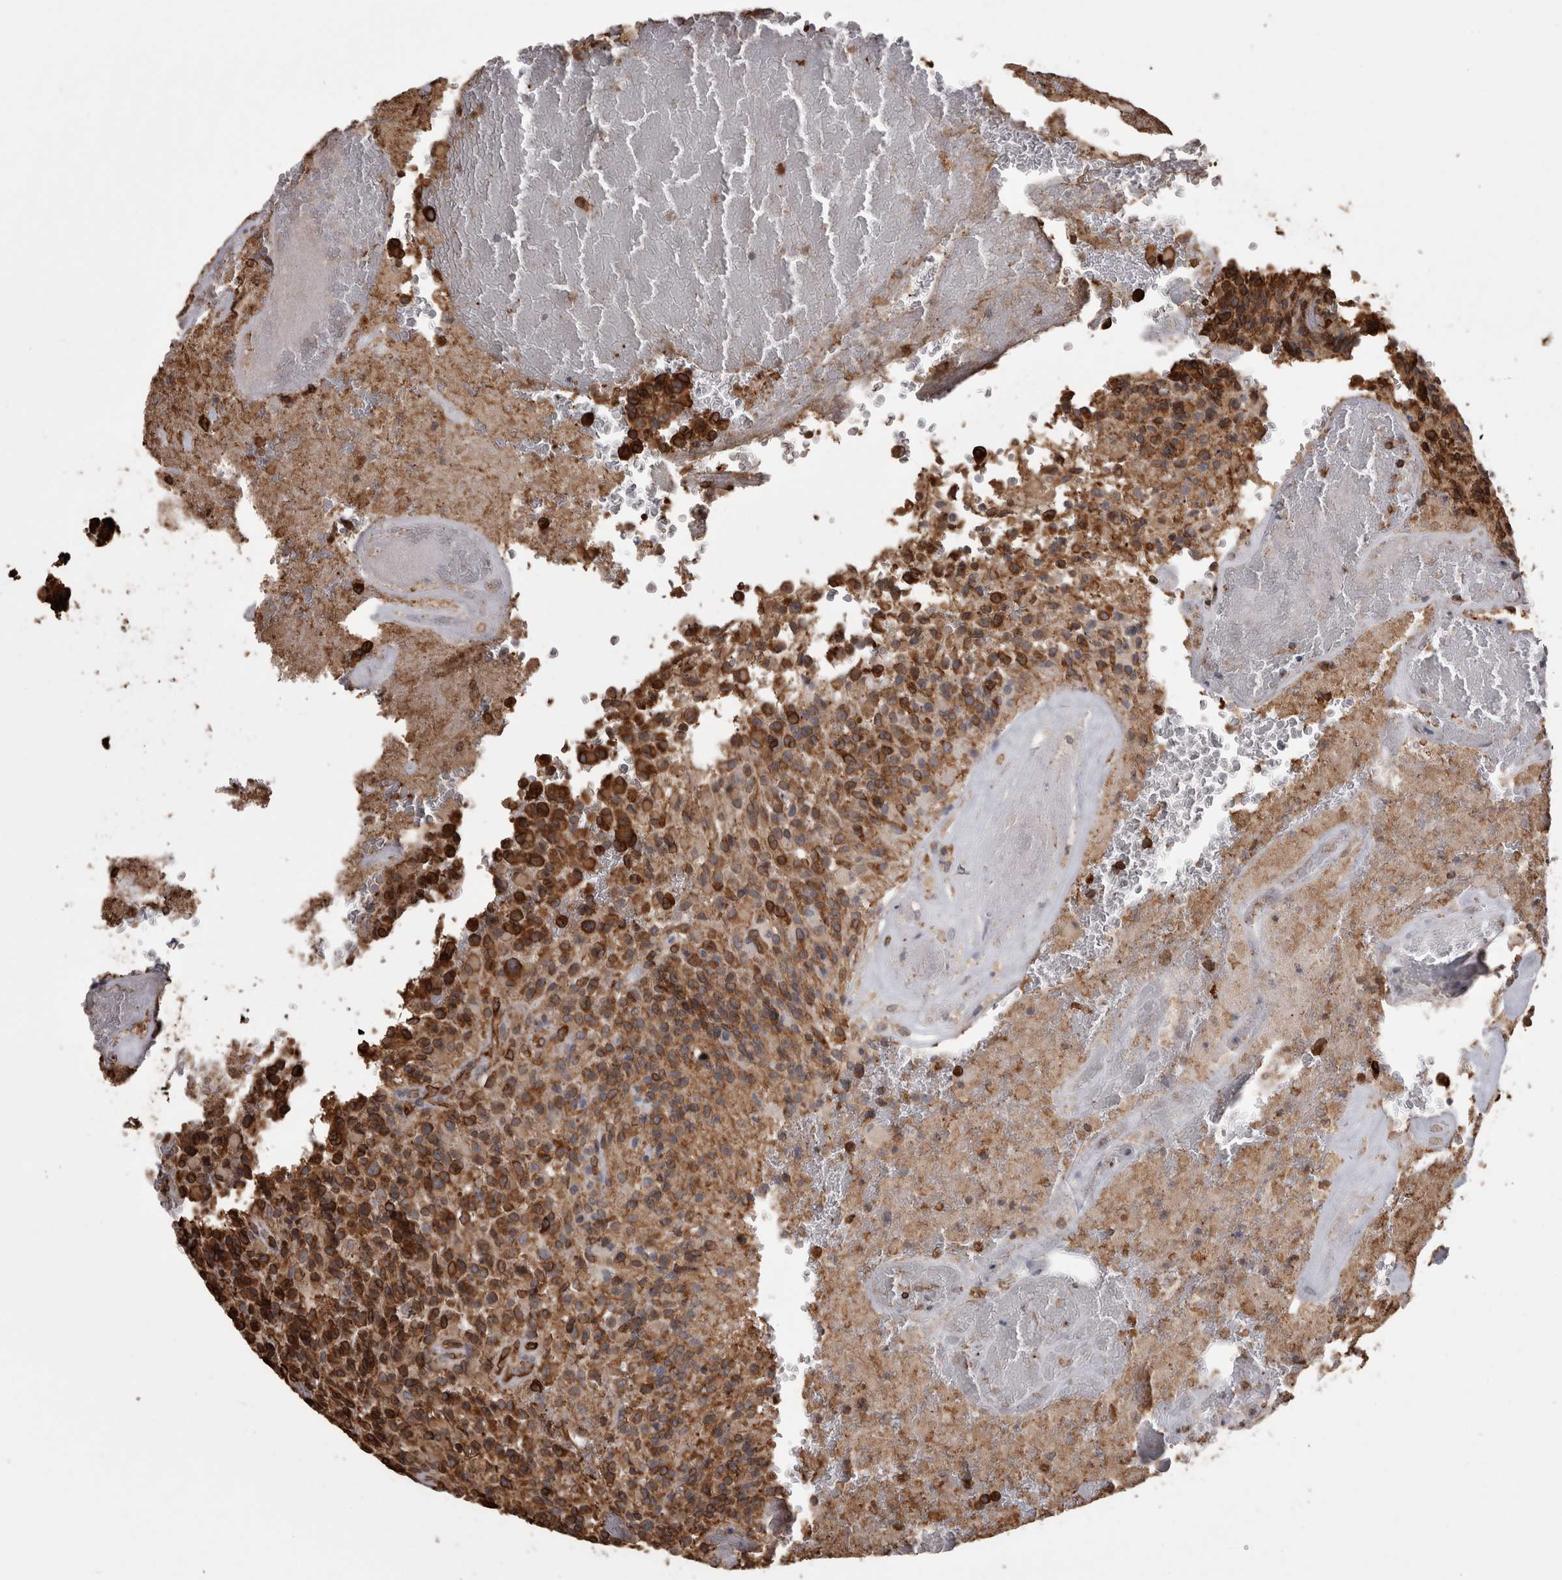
{"staining": {"intensity": "strong", "quantity": ">75%", "location": "cytoplasmic/membranous"}, "tissue": "glioma", "cell_type": "Tumor cells", "image_type": "cancer", "snomed": [{"axis": "morphology", "description": "Glioma, malignant, High grade"}, {"axis": "topography", "description": "Brain"}], "caption": "Immunohistochemistry (IHC) (DAB (3,3'-diaminobenzidine)) staining of human high-grade glioma (malignant) exhibits strong cytoplasmic/membranous protein expression in about >75% of tumor cells.", "gene": "PON2", "patient": {"sex": "male", "age": 71}}